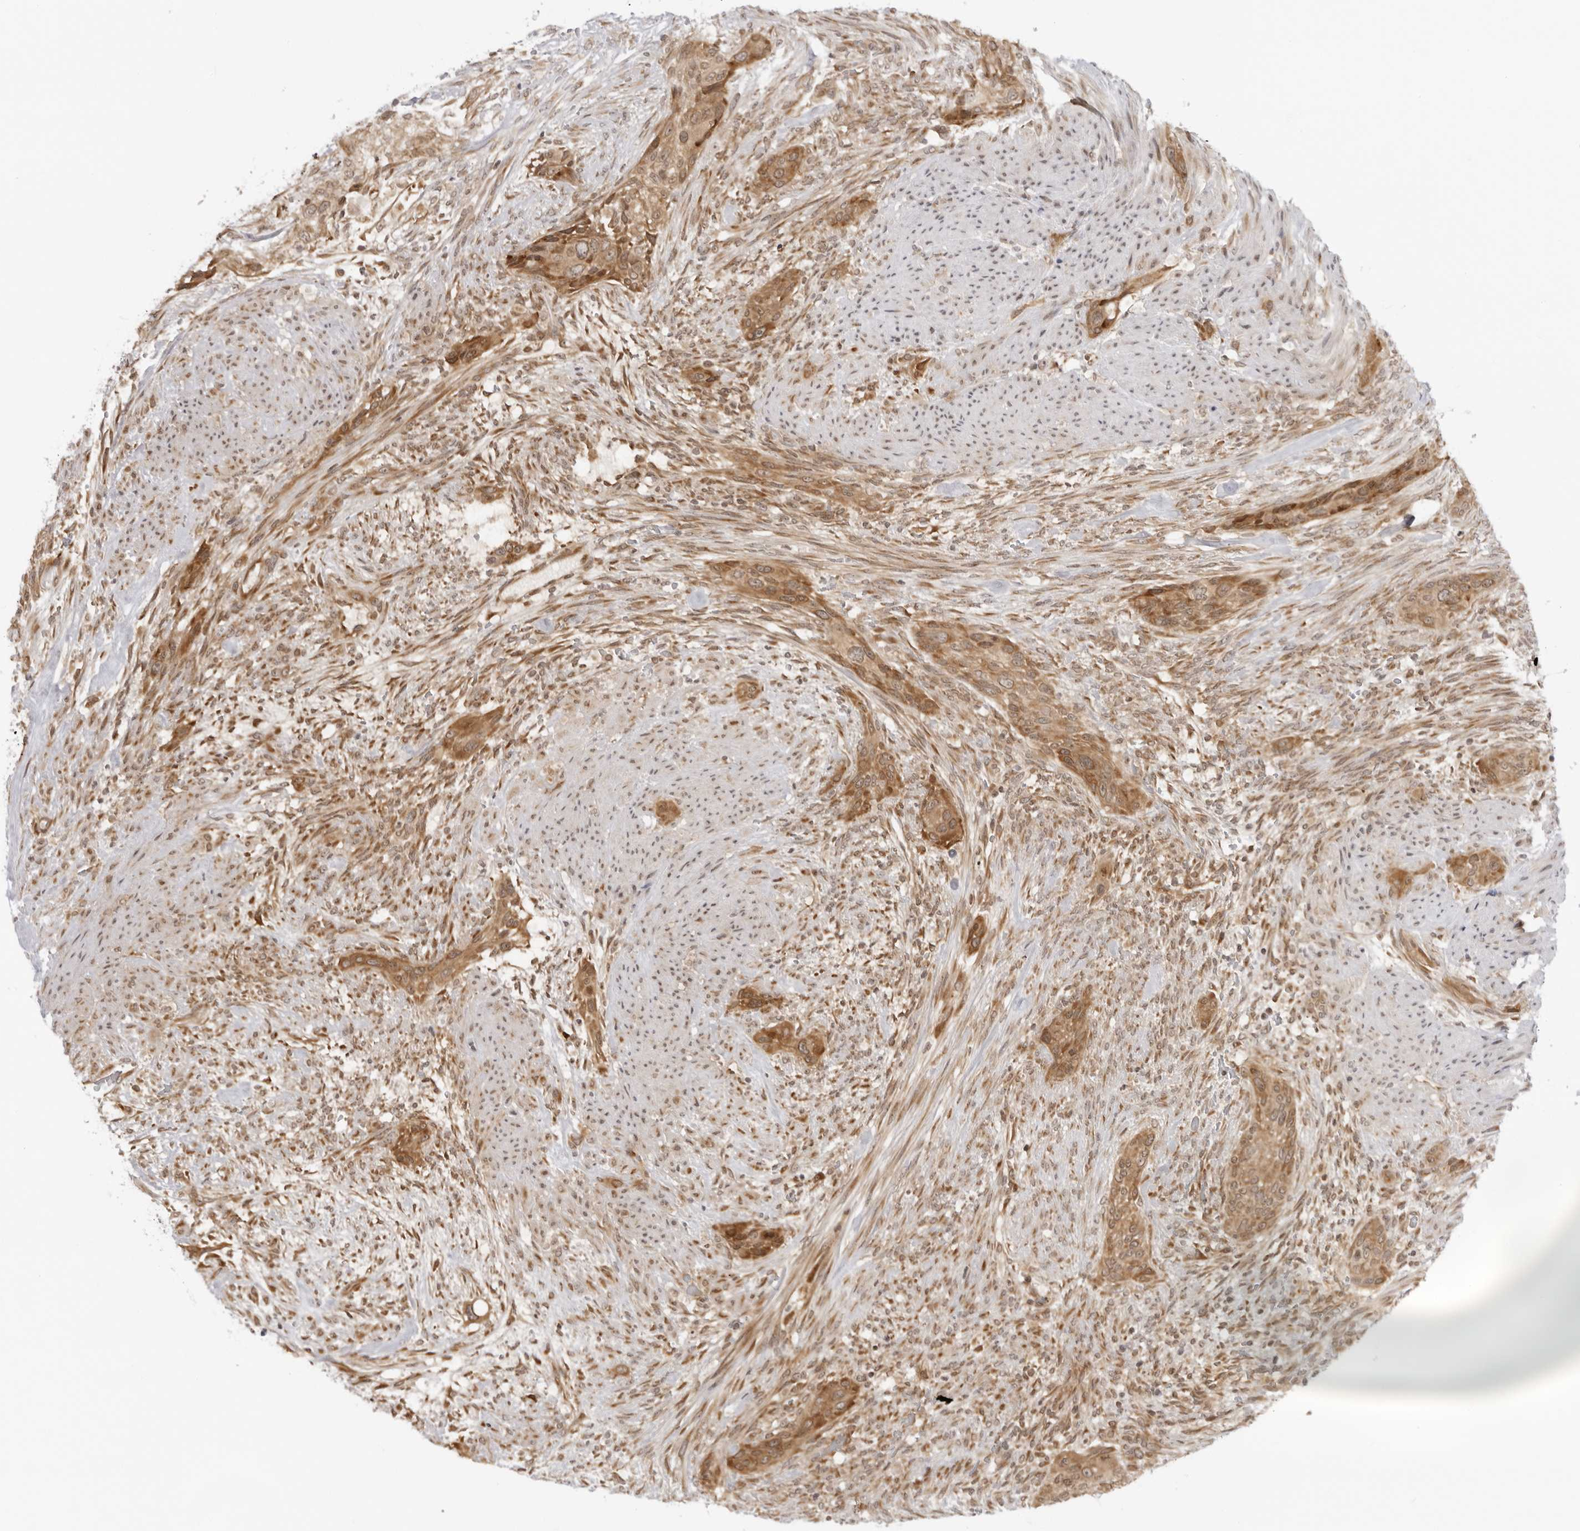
{"staining": {"intensity": "moderate", "quantity": ">75%", "location": "cytoplasmic/membranous"}, "tissue": "urothelial cancer", "cell_type": "Tumor cells", "image_type": "cancer", "snomed": [{"axis": "morphology", "description": "Urothelial carcinoma, High grade"}, {"axis": "topography", "description": "Urinary bladder"}], "caption": "Moderate cytoplasmic/membranous staining for a protein is seen in approximately >75% of tumor cells of urothelial cancer using IHC.", "gene": "PRRC2C", "patient": {"sex": "male", "age": 35}}